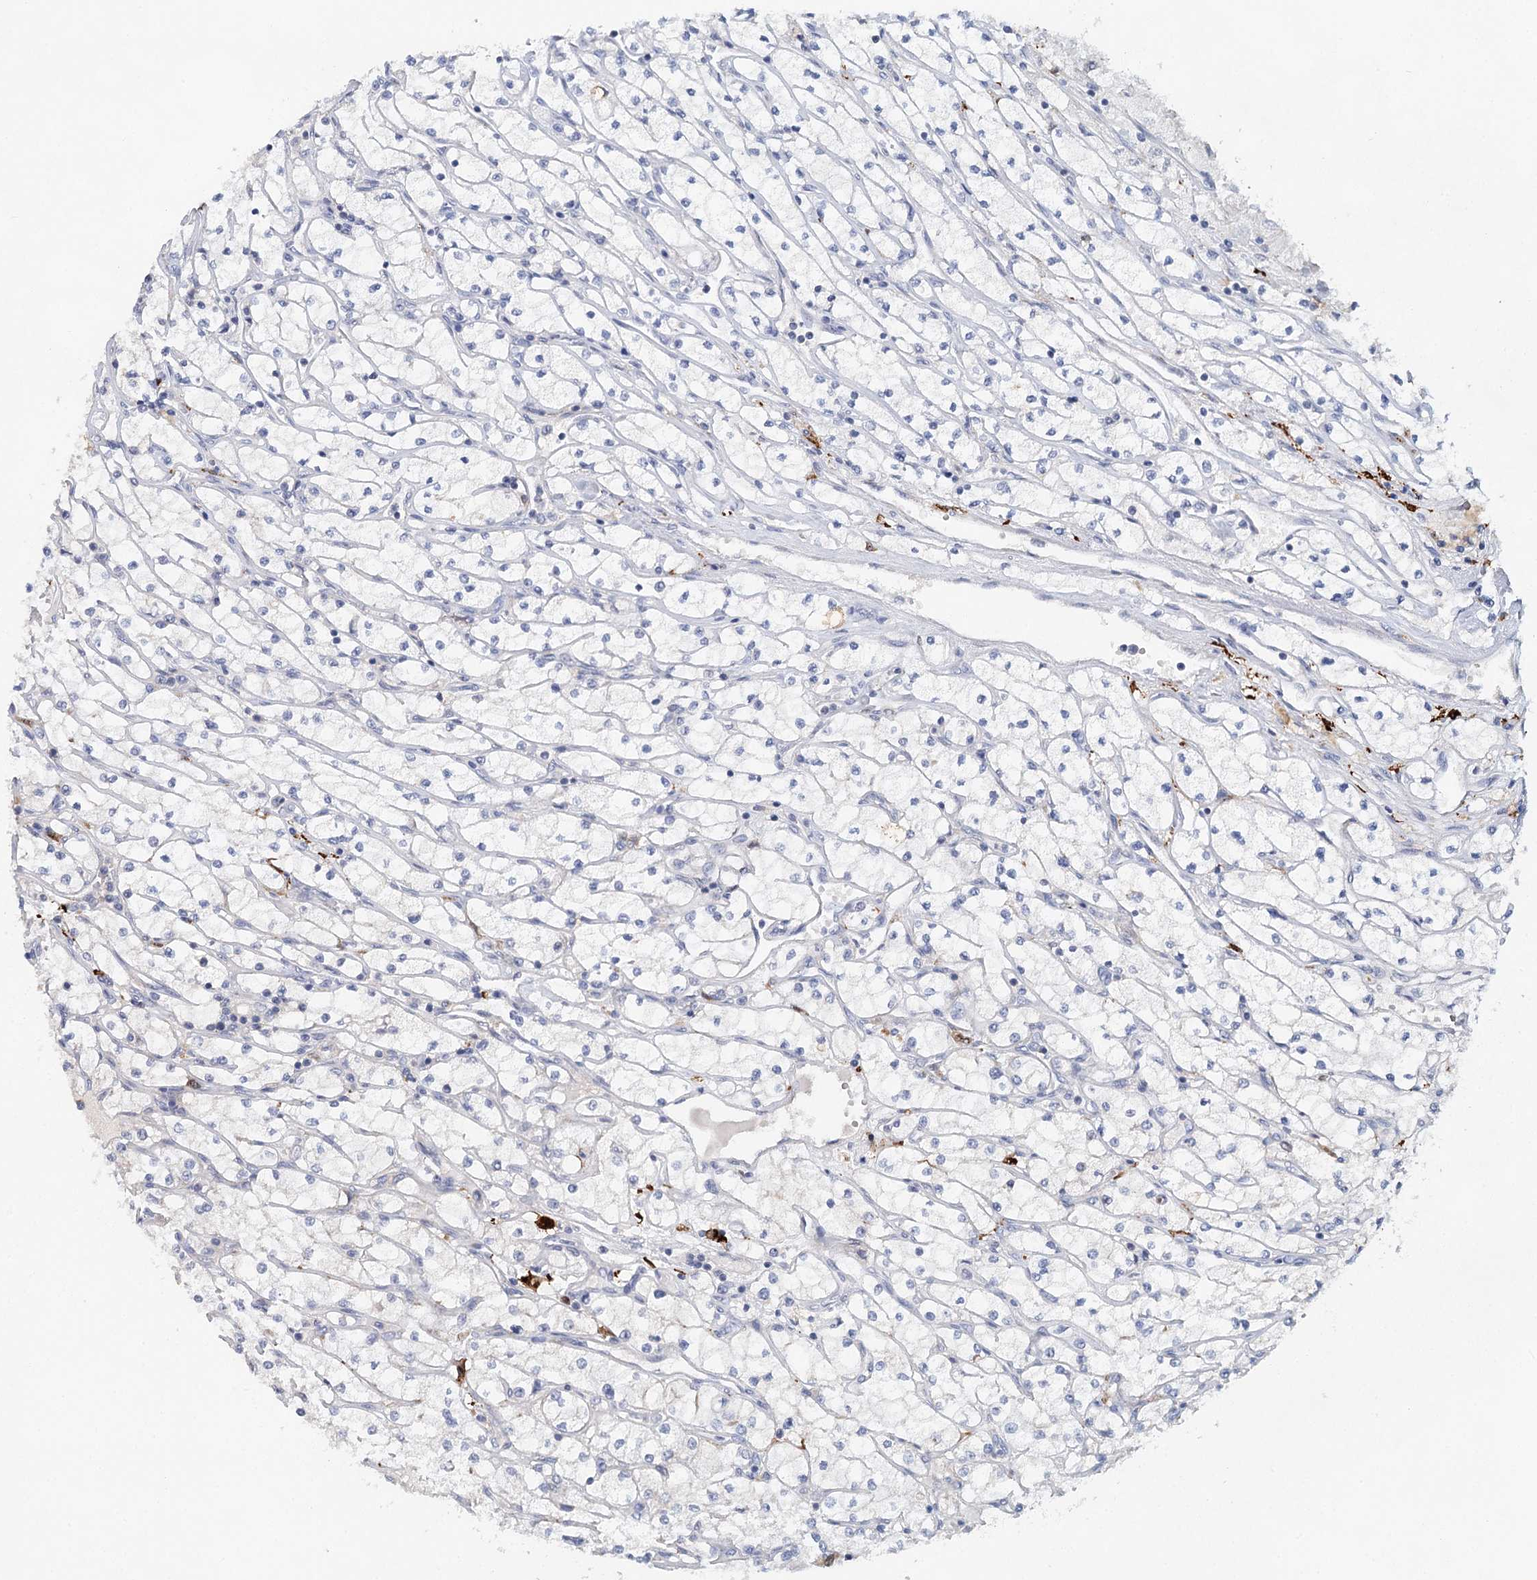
{"staining": {"intensity": "negative", "quantity": "none", "location": "none"}, "tissue": "renal cancer", "cell_type": "Tumor cells", "image_type": "cancer", "snomed": [{"axis": "morphology", "description": "Adenocarcinoma, NOS"}, {"axis": "topography", "description": "Kidney"}], "caption": "Micrograph shows no significant protein staining in tumor cells of renal cancer.", "gene": "SLC19A3", "patient": {"sex": "male", "age": 80}}